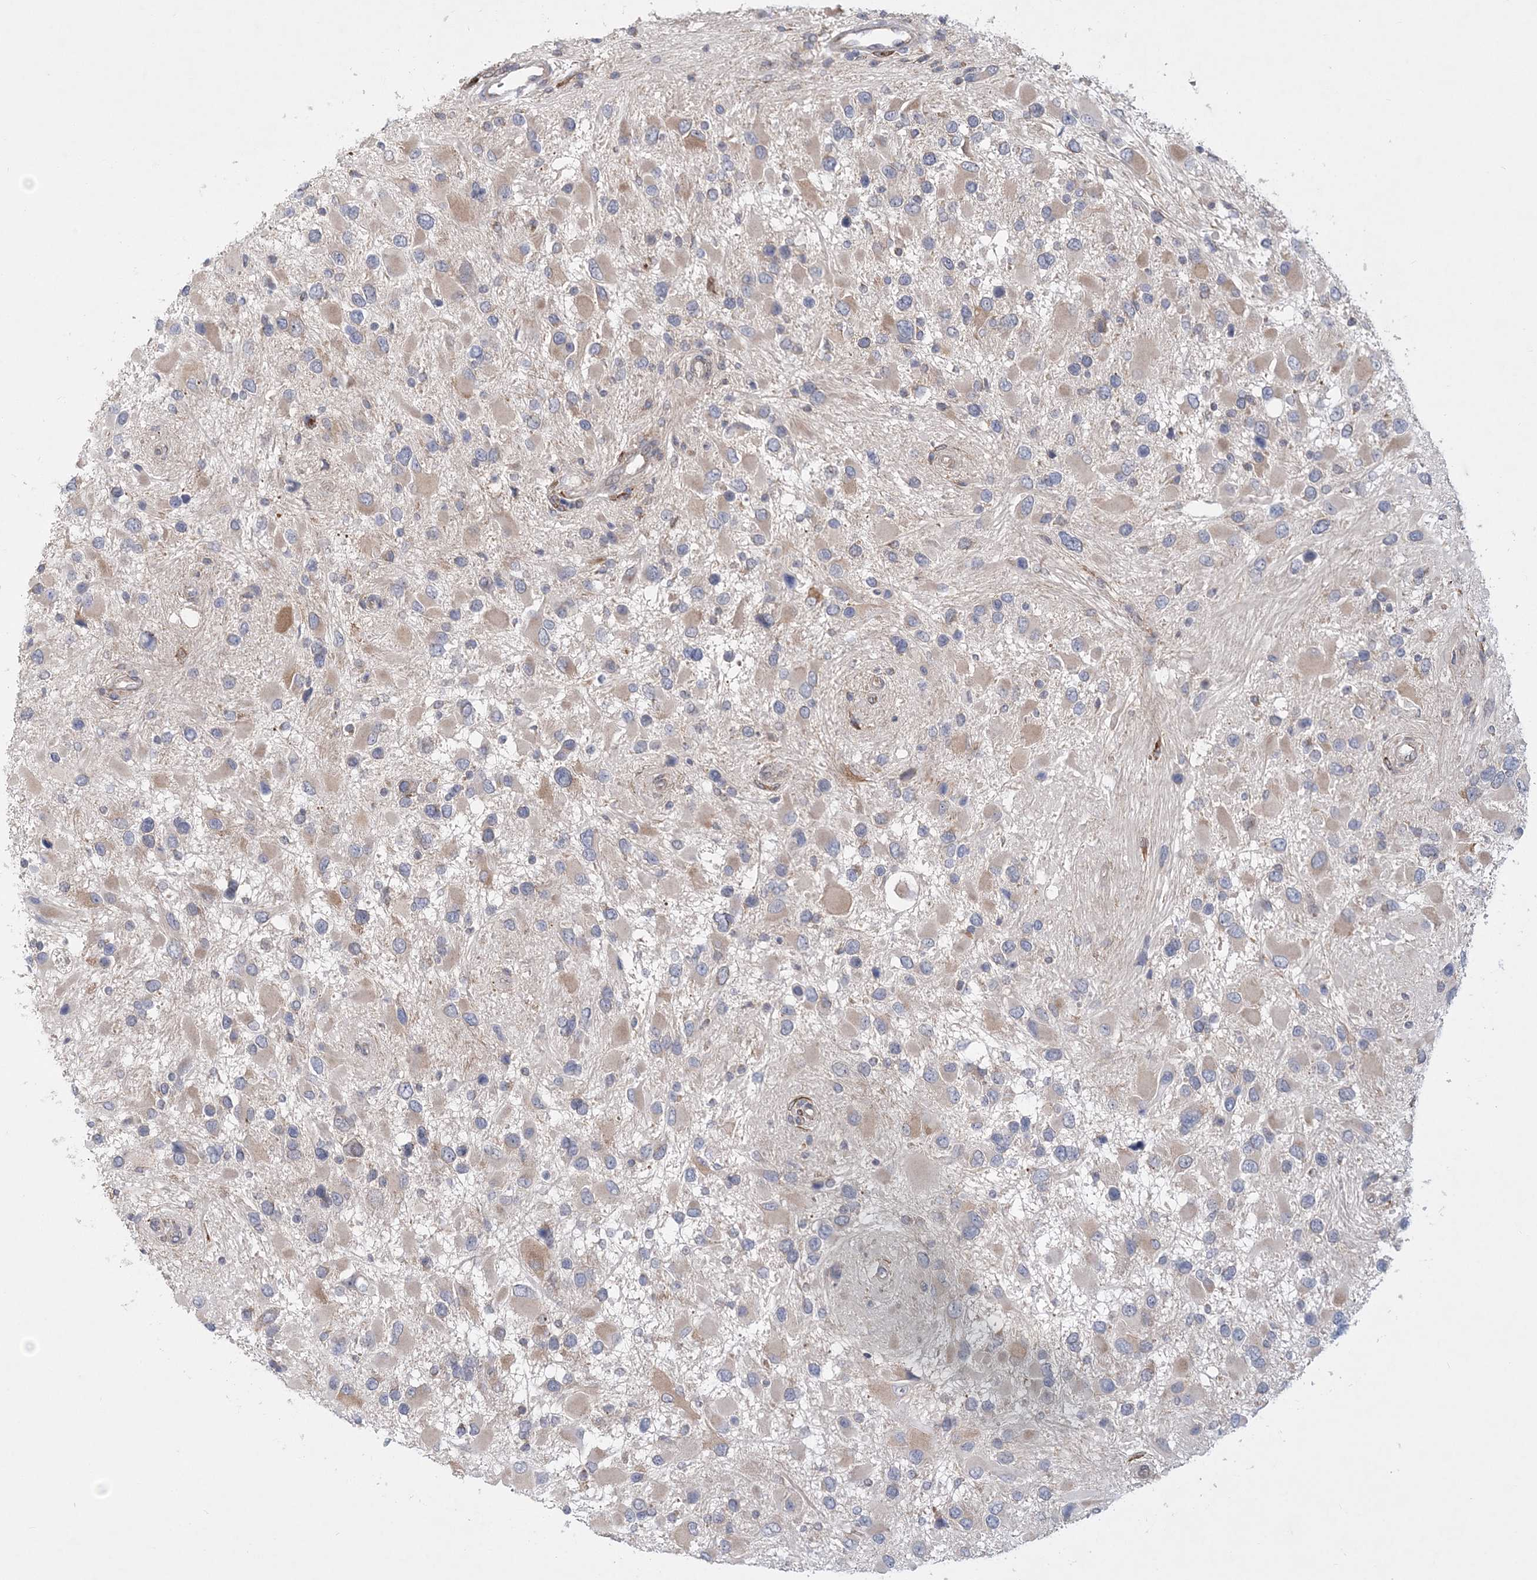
{"staining": {"intensity": "negative", "quantity": "none", "location": "none"}, "tissue": "glioma", "cell_type": "Tumor cells", "image_type": "cancer", "snomed": [{"axis": "morphology", "description": "Glioma, malignant, High grade"}, {"axis": "topography", "description": "Brain"}], "caption": "This is an immunohistochemistry histopathology image of human malignant glioma (high-grade). There is no staining in tumor cells.", "gene": "PCYOX1L", "patient": {"sex": "male", "age": 53}}